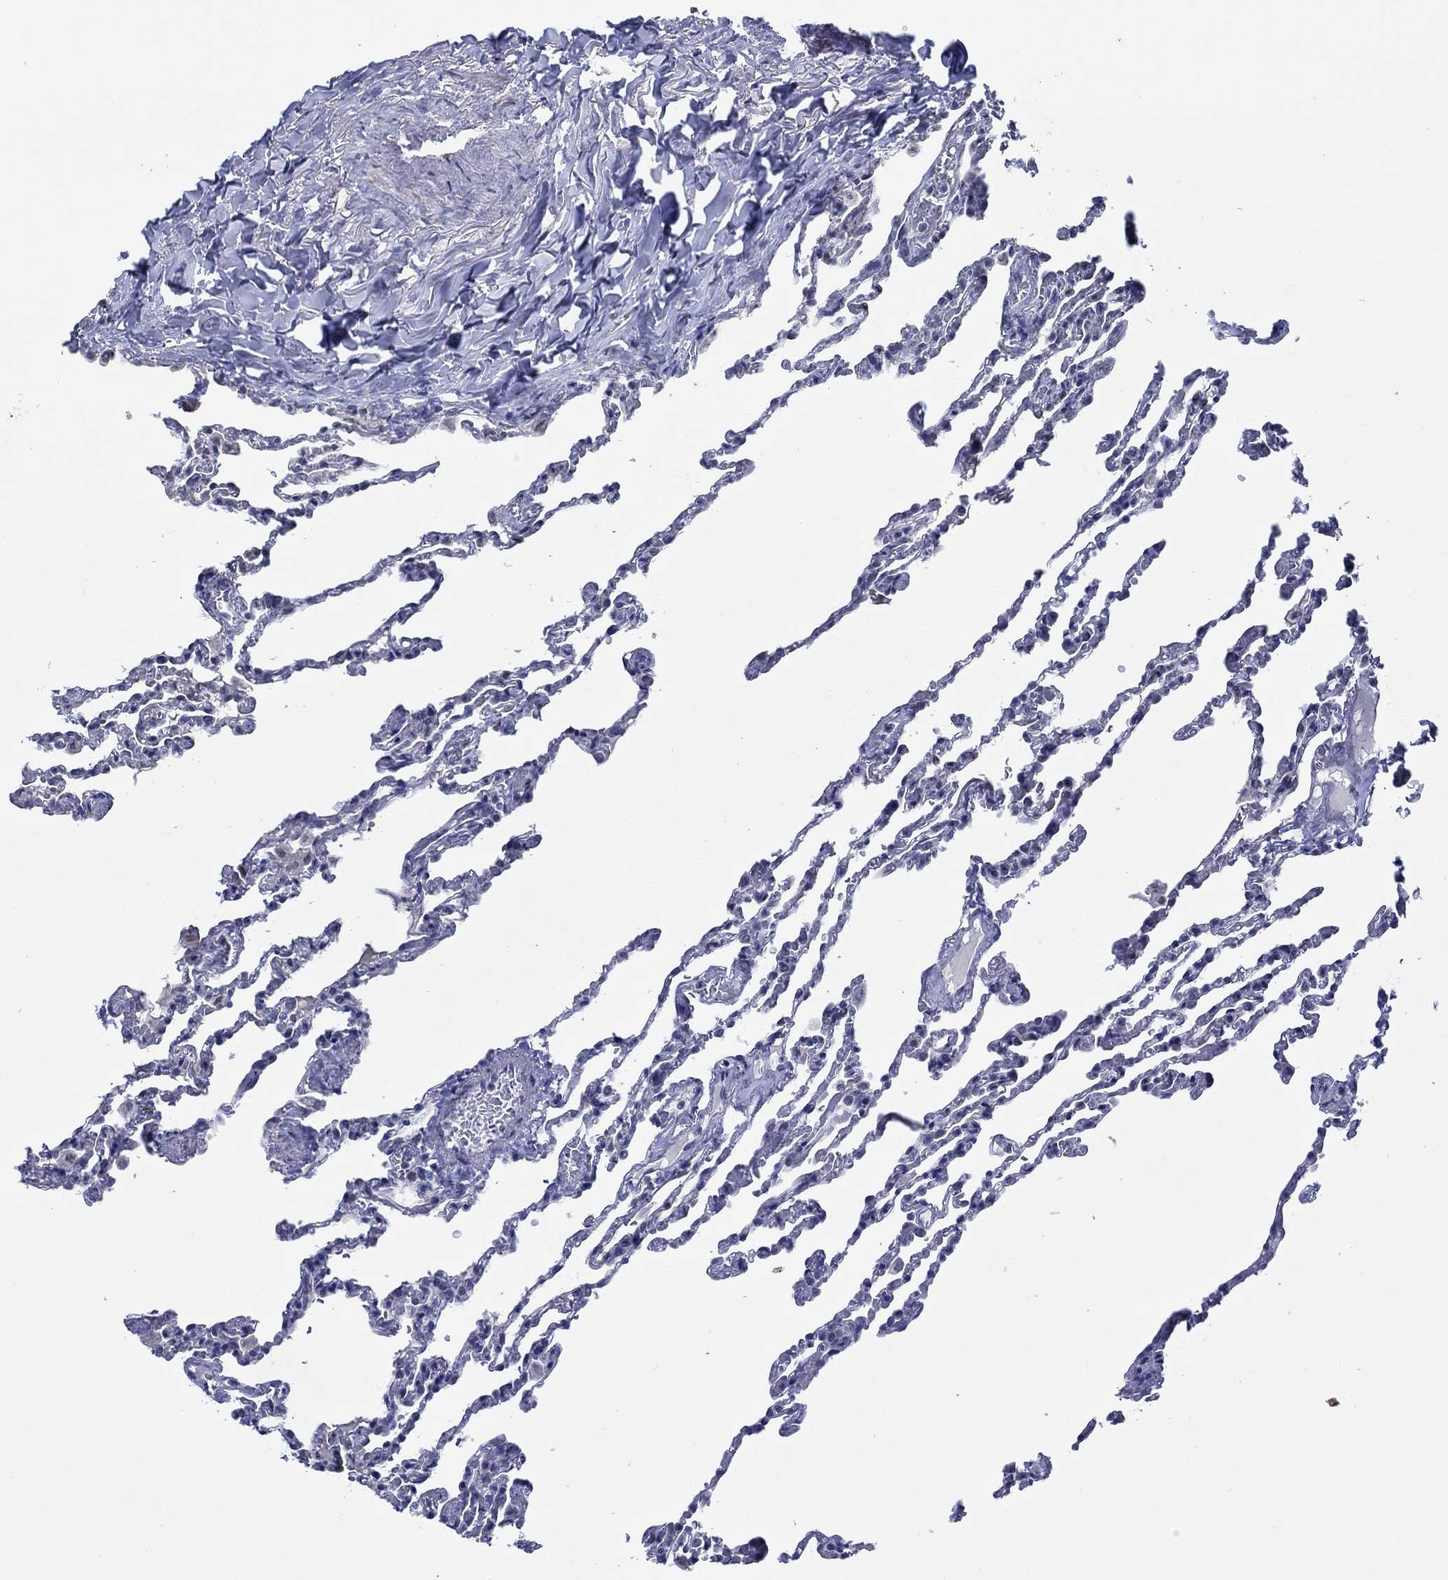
{"staining": {"intensity": "negative", "quantity": "none", "location": "none"}, "tissue": "lung", "cell_type": "Alveolar cells", "image_type": "normal", "snomed": [{"axis": "morphology", "description": "Normal tissue, NOS"}, {"axis": "topography", "description": "Lung"}], "caption": "This micrograph is of unremarkable lung stained with IHC to label a protein in brown with the nuclei are counter-stained blue. There is no staining in alveolar cells.", "gene": "SLC34A1", "patient": {"sex": "female", "age": 43}}